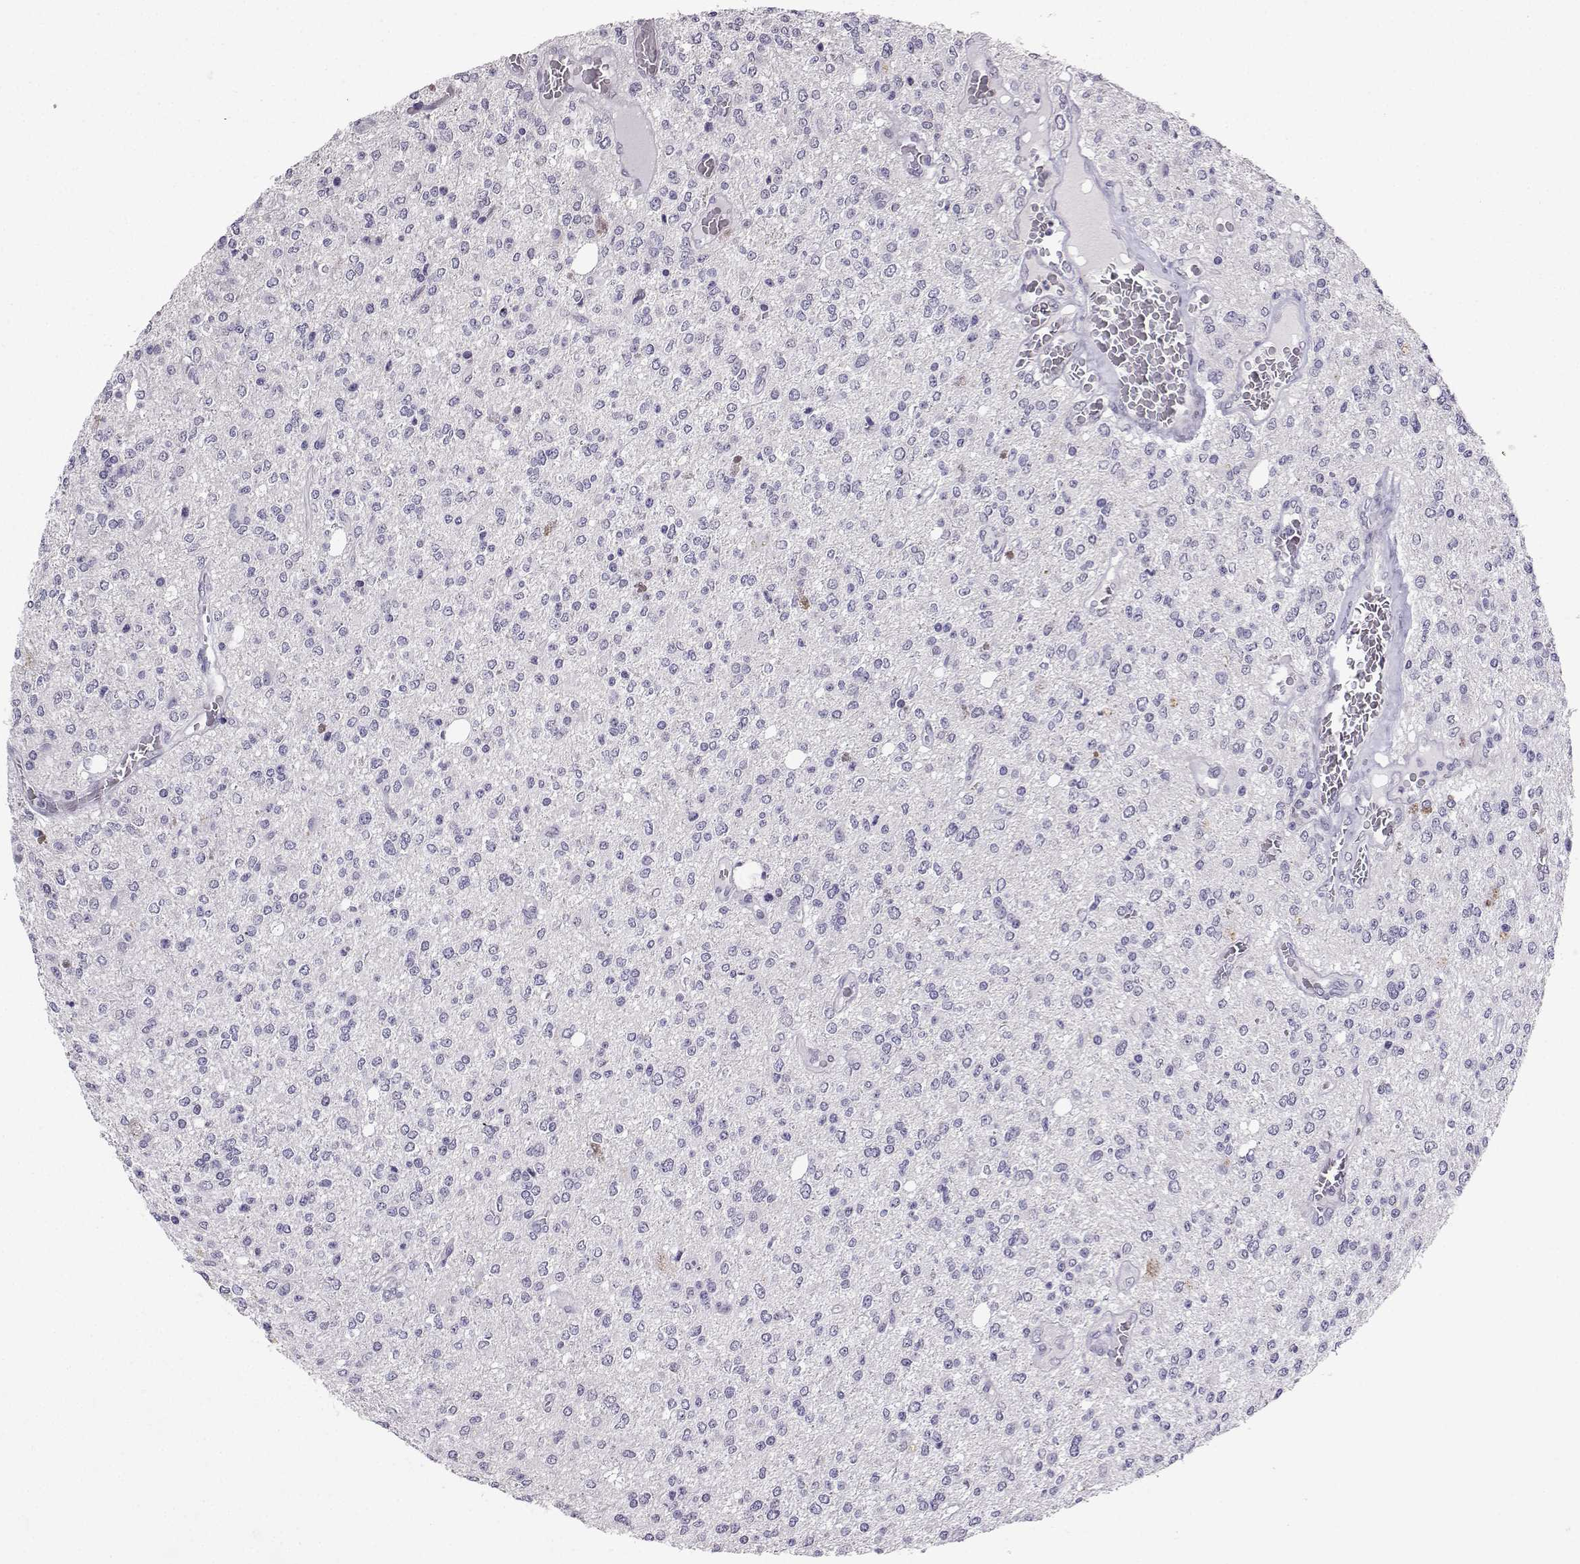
{"staining": {"intensity": "negative", "quantity": "none", "location": "none"}, "tissue": "glioma", "cell_type": "Tumor cells", "image_type": "cancer", "snomed": [{"axis": "morphology", "description": "Glioma, malignant, Low grade"}, {"axis": "topography", "description": "Brain"}], "caption": "Malignant low-grade glioma was stained to show a protein in brown. There is no significant positivity in tumor cells.", "gene": "TBR1", "patient": {"sex": "male", "age": 67}}